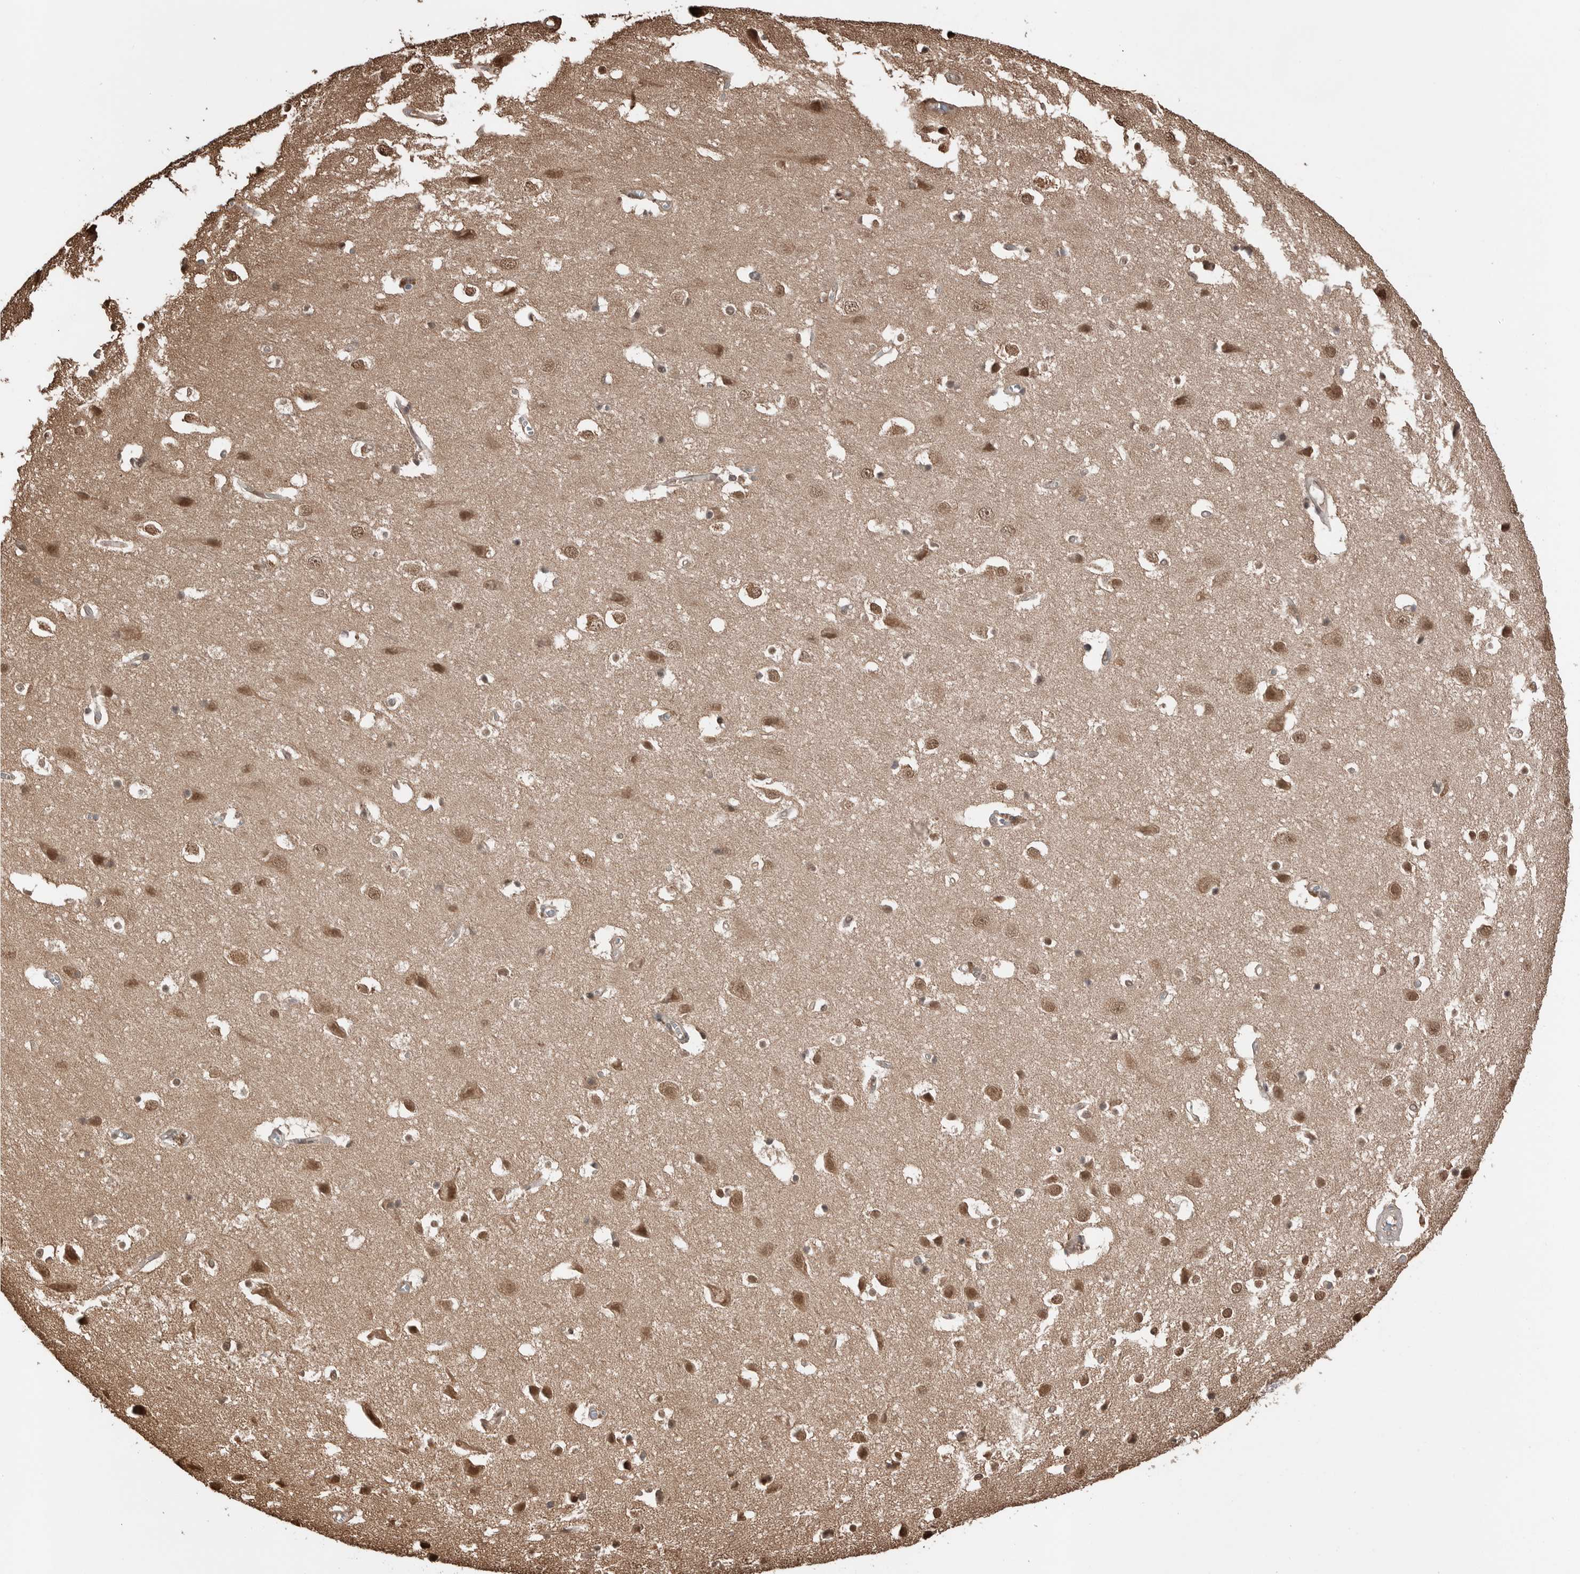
{"staining": {"intensity": "weak", "quantity": "25%-75%", "location": "cytoplasmic/membranous"}, "tissue": "cerebral cortex", "cell_type": "Endothelial cells", "image_type": "normal", "snomed": [{"axis": "morphology", "description": "Normal tissue, NOS"}, {"axis": "topography", "description": "Cerebral cortex"}], "caption": "A low amount of weak cytoplasmic/membranous positivity is appreciated in about 25%-75% of endothelial cells in normal cerebral cortex. (DAB (3,3'-diaminobenzidine) IHC with brightfield microscopy, high magnification).", "gene": "PEAK1", "patient": {"sex": "male", "age": 54}}